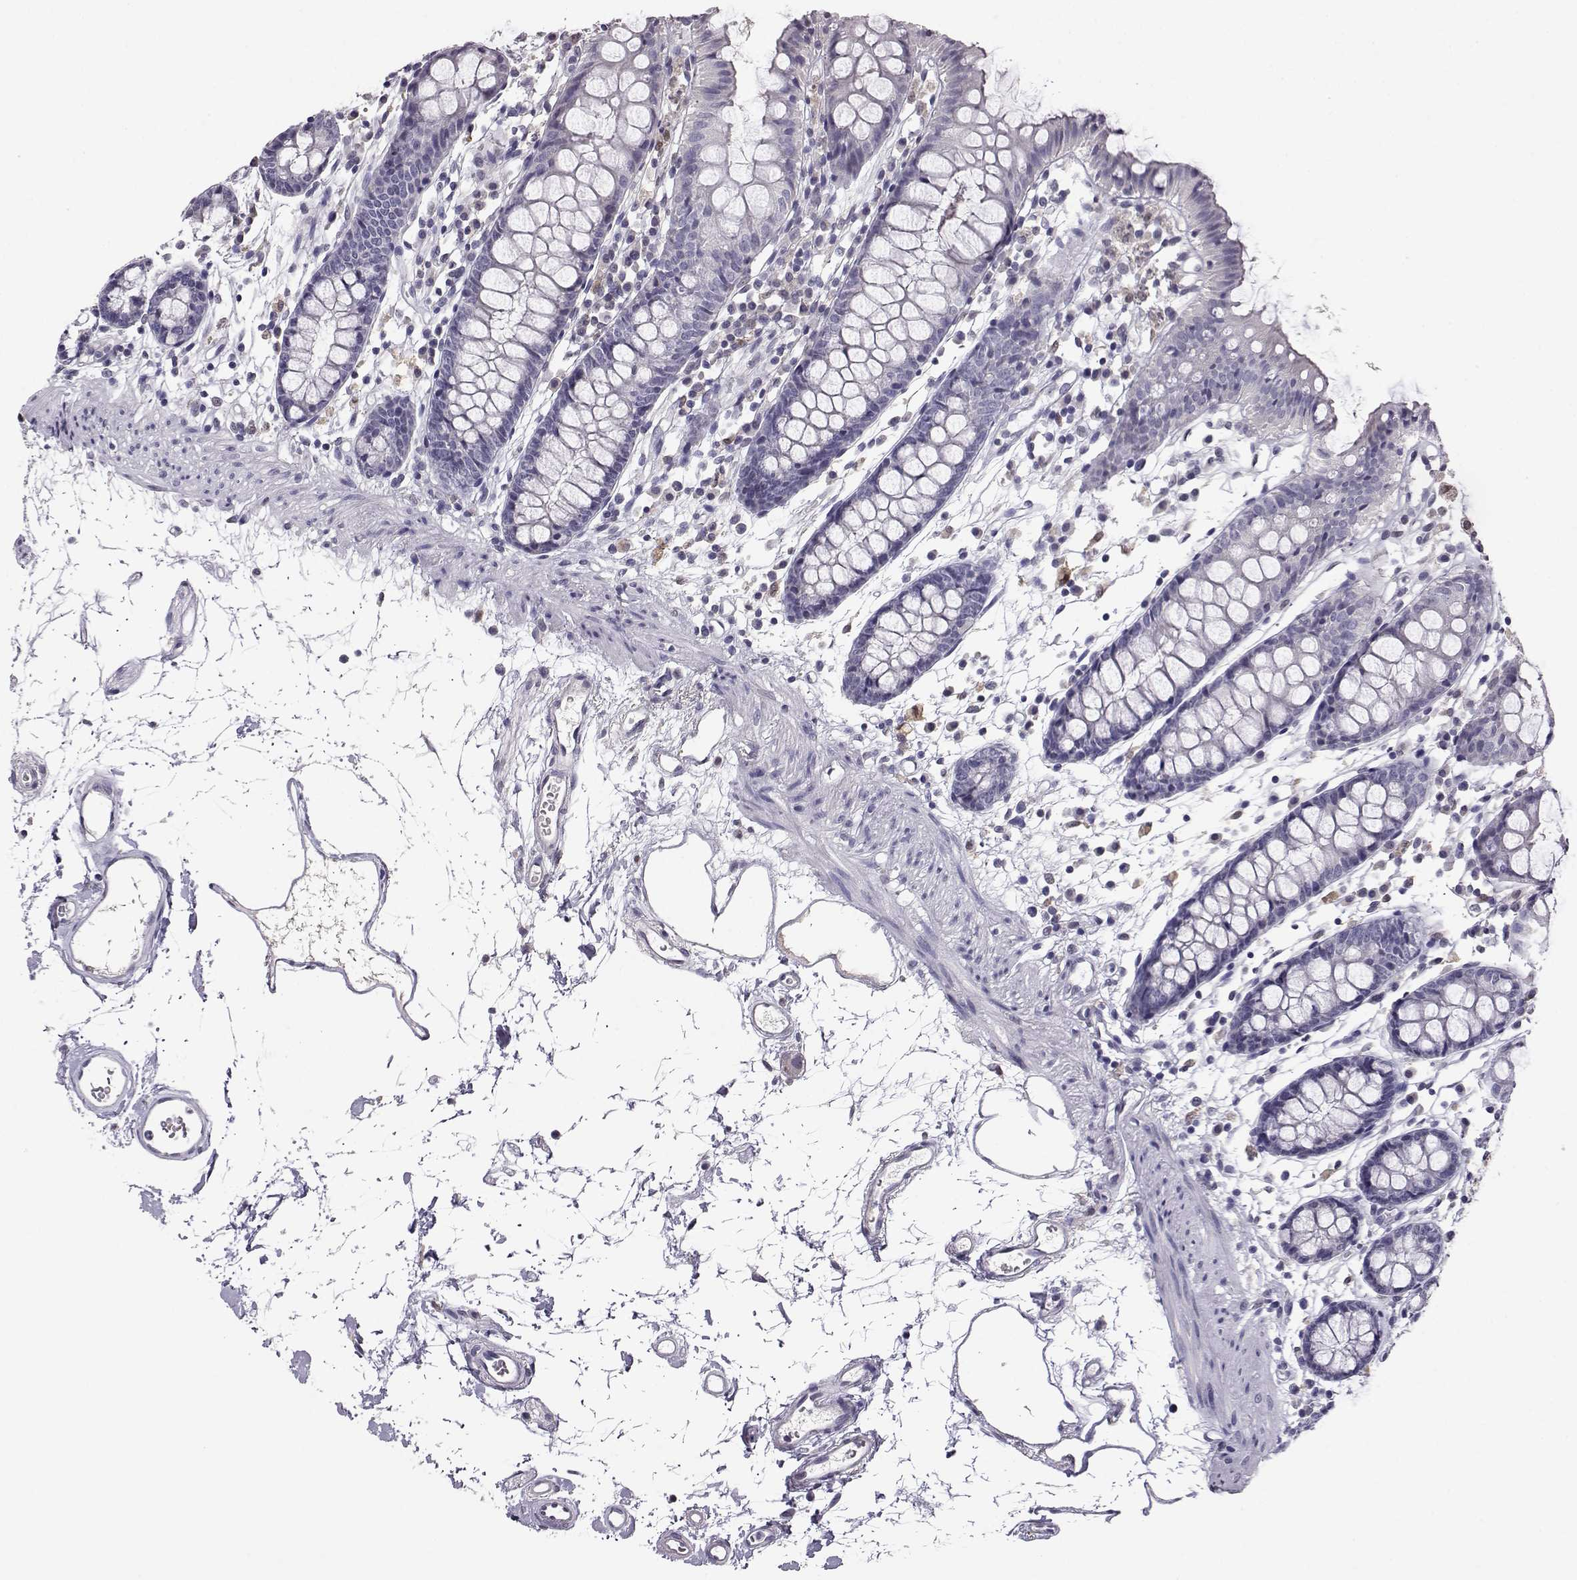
{"staining": {"intensity": "negative", "quantity": "none", "location": "none"}, "tissue": "colon", "cell_type": "Endothelial cells", "image_type": "normal", "snomed": [{"axis": "morphology", "description": "Normal tissue, NOS"}, {"axis": "topography", "description": "Colon"}], "caption": "The immunohistochemistry micrograph has no significant staining in endothelial cells of colon. (Brightfield microscopy of DAB (3,3'-diaminobenzidine) IHC at high magnification).", "gene": "AKR1B1", "patient": {"sex": "female", "age": 84}}